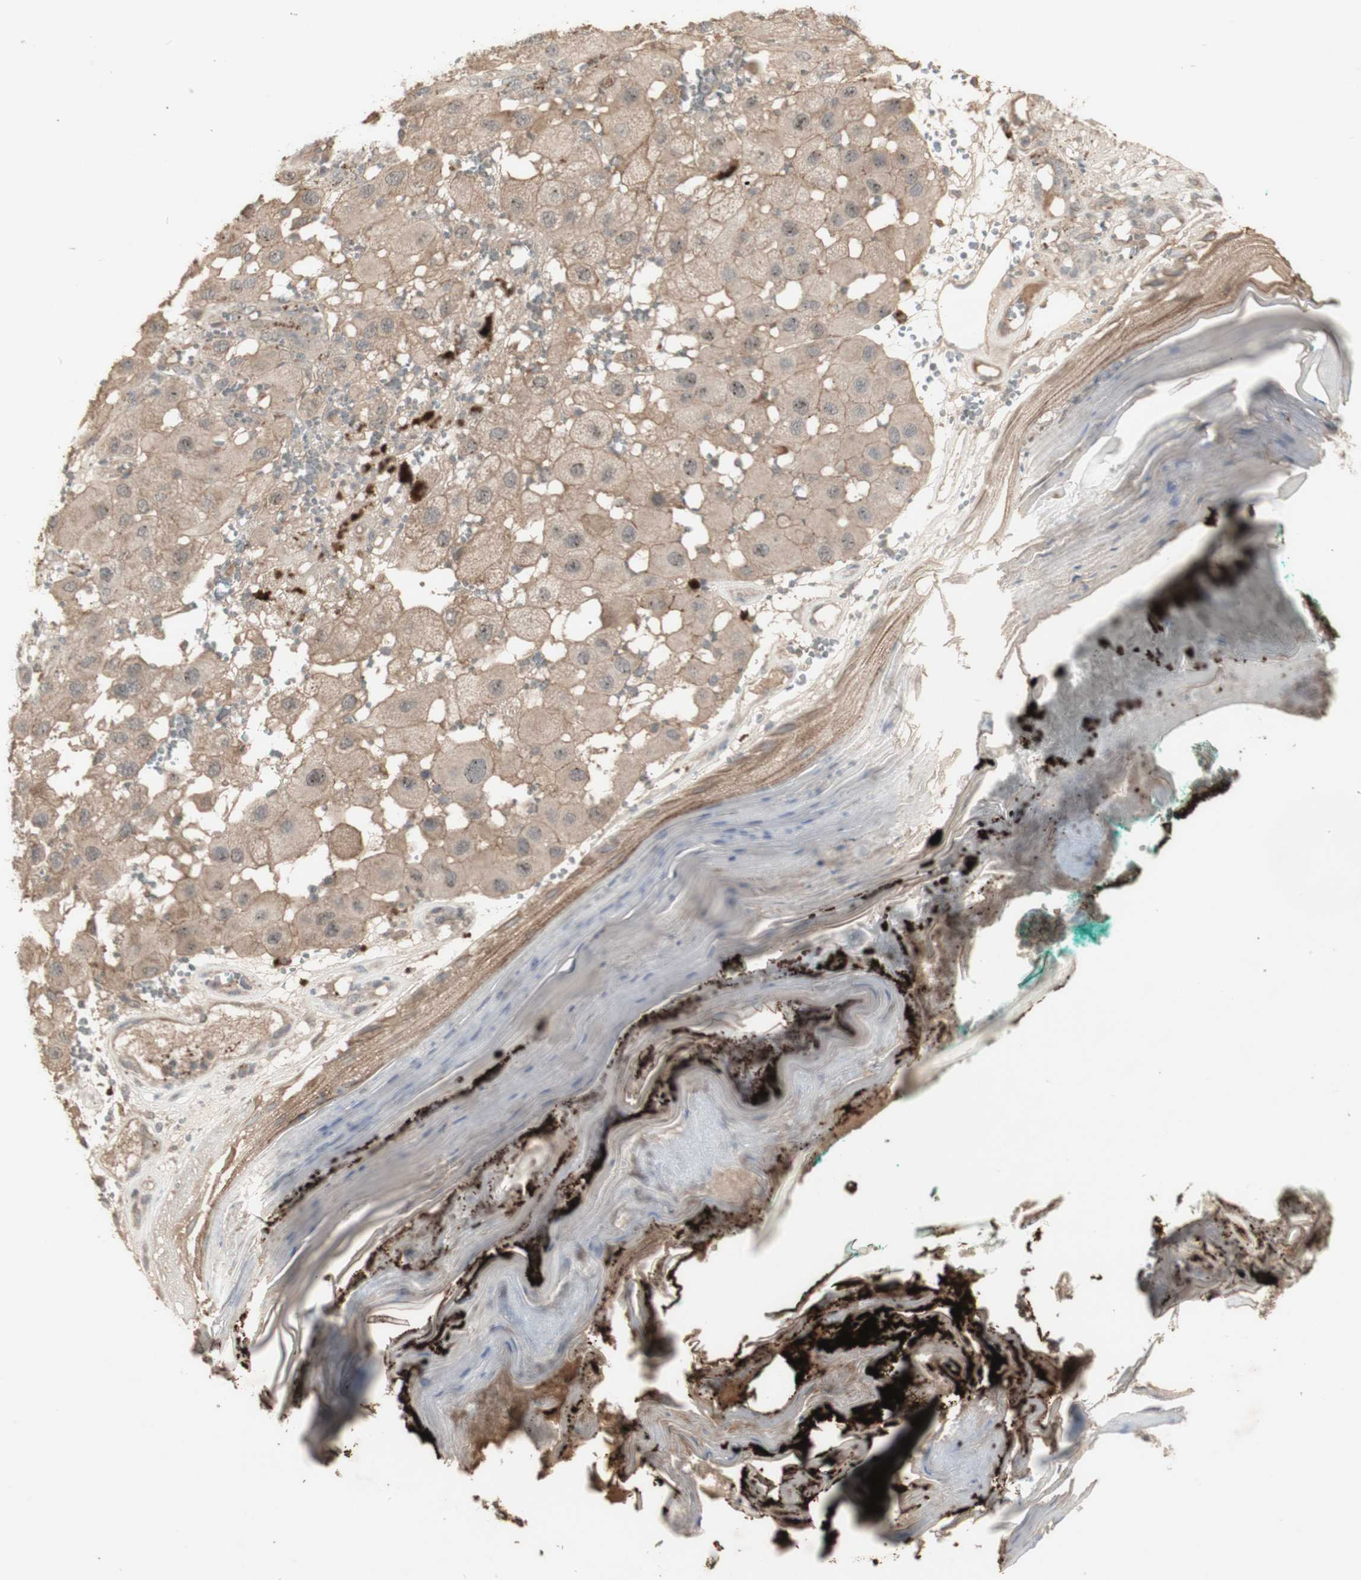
{"staining": {"intensity": "moderate", "quantity": ">75%", "location": "cytoplasmic/membranous"}, "tissue": "melanoma", "cell_type": "Tumor cells", "image_type": "cancer", "snomed": [{"axis": "morphology", "description": "Malignant melanoma, NOS"}, {"axis": "topography", "description": "Skin"}], "caption": "Malignant melanoma stained for a protein (brown) exhibits moderate cytoplasmic/membranous positive expression in approximately >75% of tumor cells.", "gene": "ALOX12", "patient": {"sex": "female", "age": 81}}